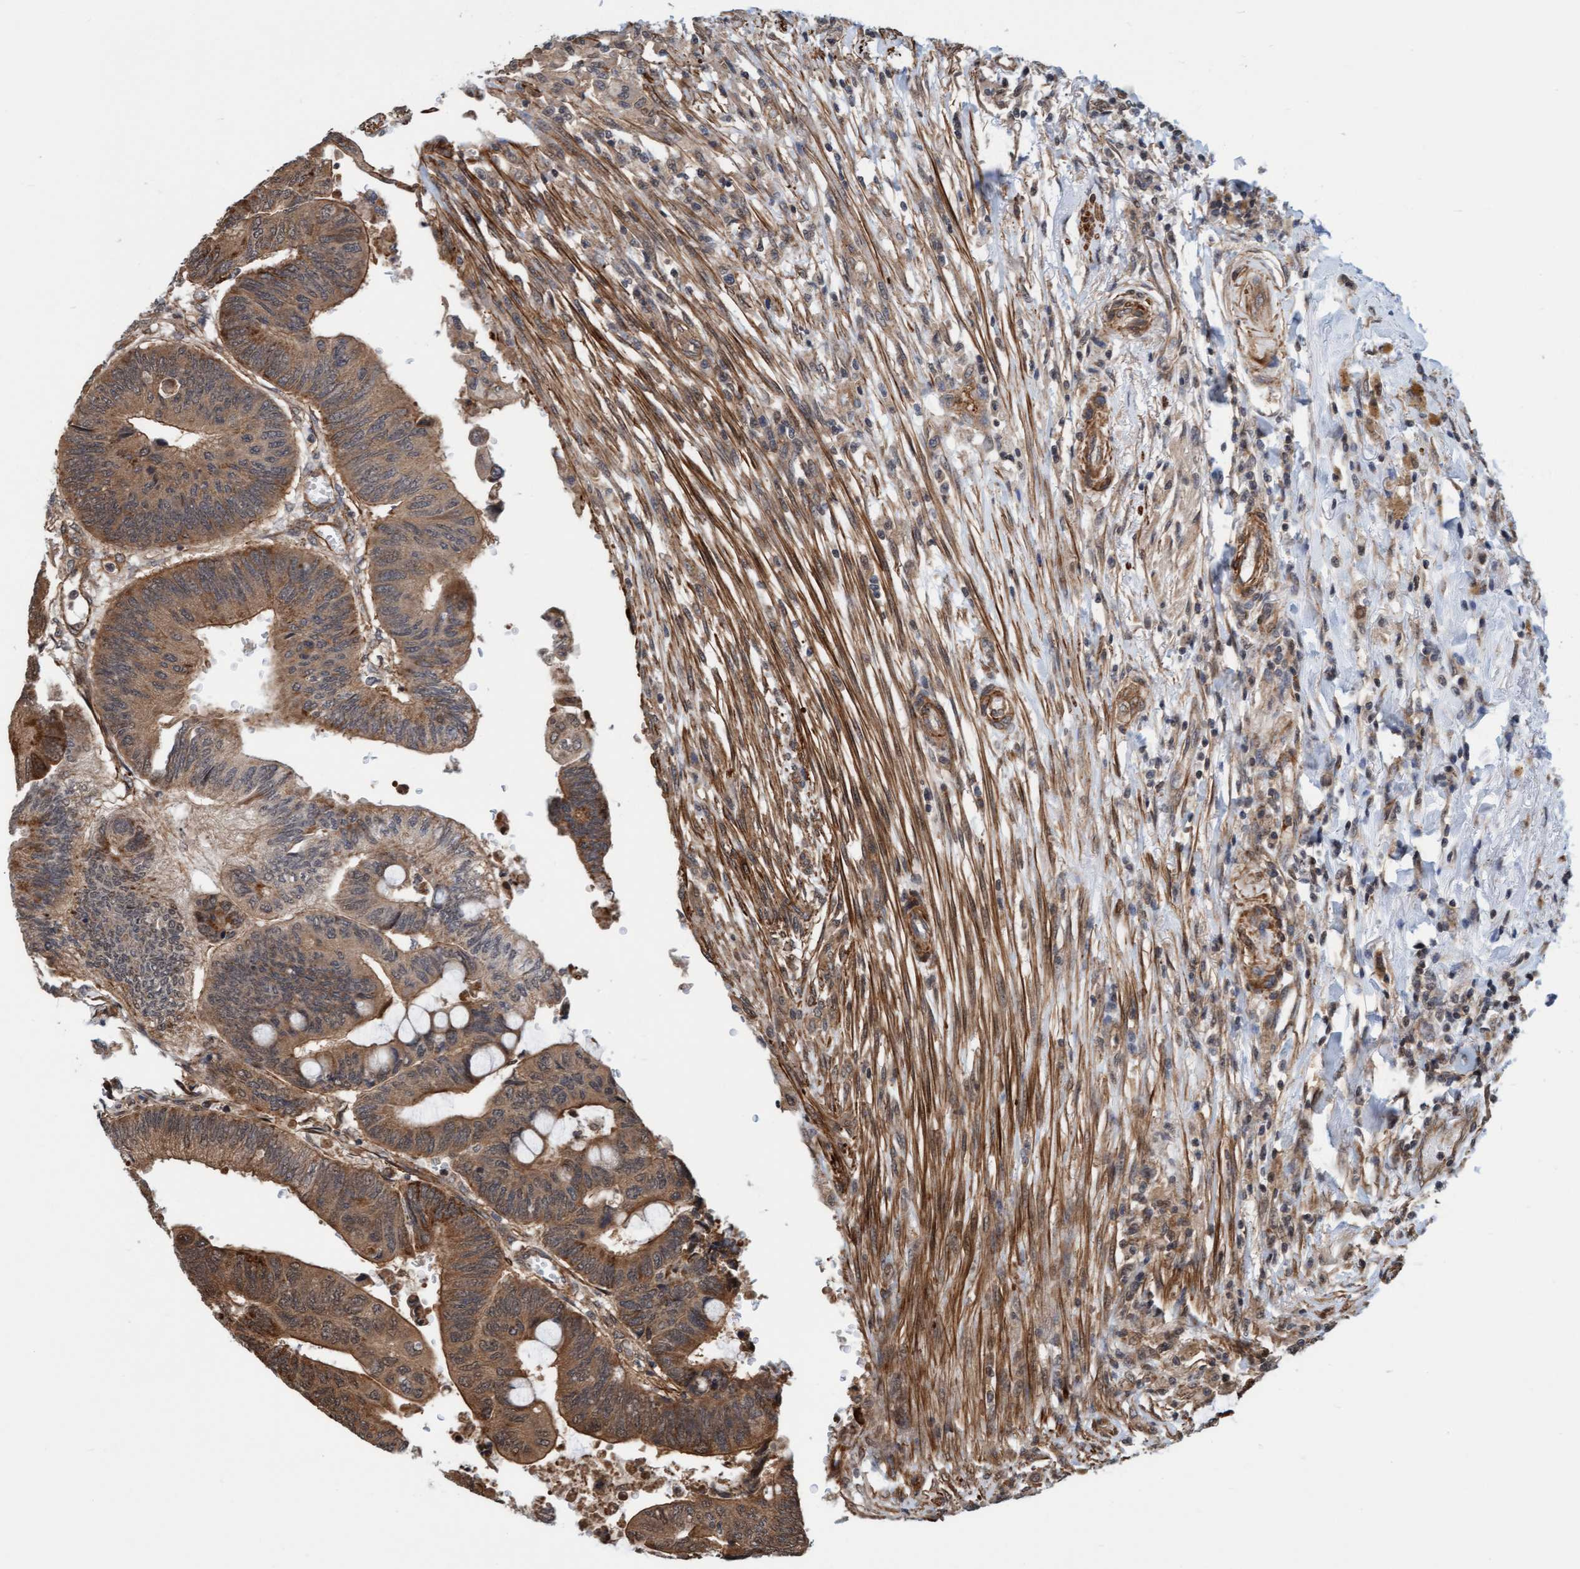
{"staining": {"intensity": "moderate", "quantity": ">75%", "location": "cytoplasmic/membranous"}, "tissue": "colorectal cancer", "cell_type": "Tumor cells", "image_type": "cancer", "snomed": [{"axis": "morphology", "description": "Normal tissue, NOS"}, {"axis": "morphology", "description": "Adenocarcinoma, NOS"}, {"axis": "topography", "description": "Rectum"}, {"axis": "topography", "description": "Peripheral nerve tissue"}], "caption": "Colorectal cancer (adenocarcinoma) stained with immunohistochemistry (IHC) shows moderate cytoplasmic/membranous positivity in approximately >75% of tumor cells.", "gene": "STXBP4", "patient": {"sex": "male", "age": 92}}